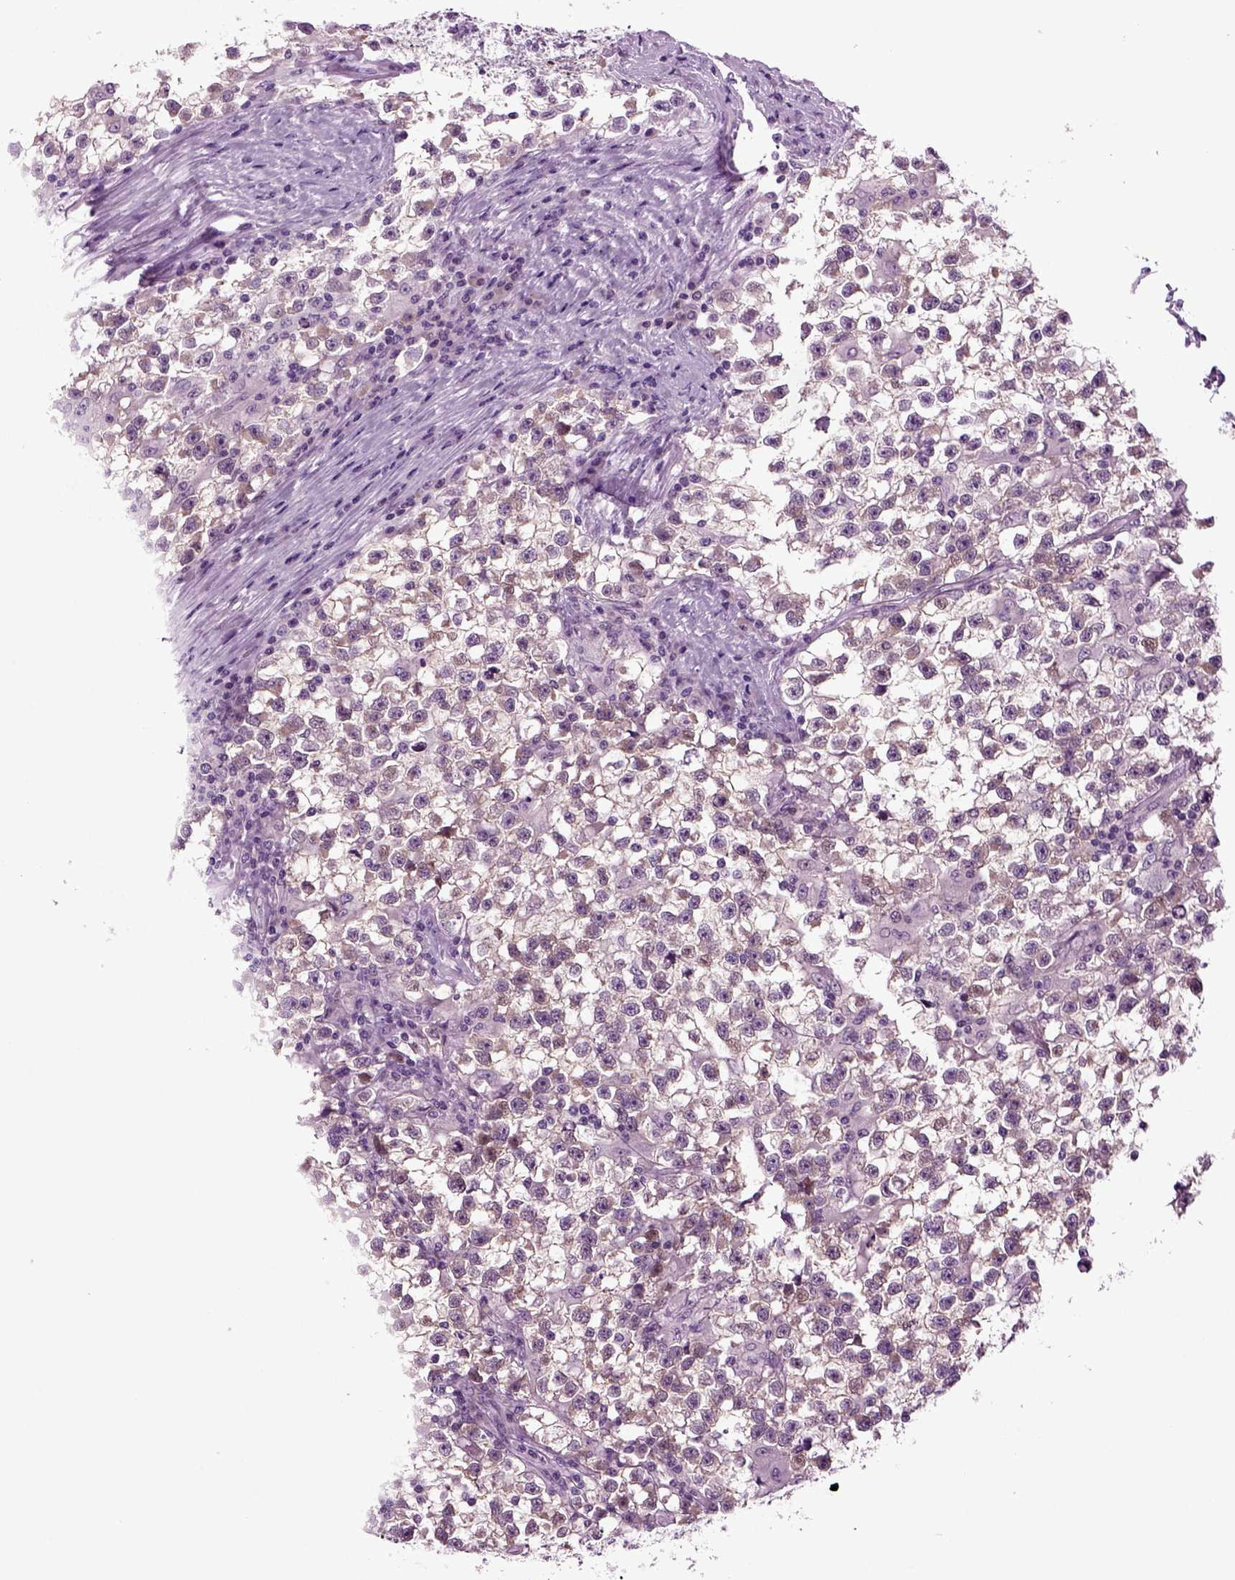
{"staining": {"intensity": "weak", "quantity": "<25%", "location": "cytoplasmic/membranous"}, "tissue": "testis cancer", "cell_type": "Tumor cells", "image_type": "cancer", "snomed": [{"axis": "morphology", "description": "Seminoma, NOS"}, {"axis": "topography", "description": "Testis"}], "caption": "Tumor cells are negative for brown protein staining in testis seminoma.", "gene": "PLCH2", "patient": {"sex": "male", "age": 31}}